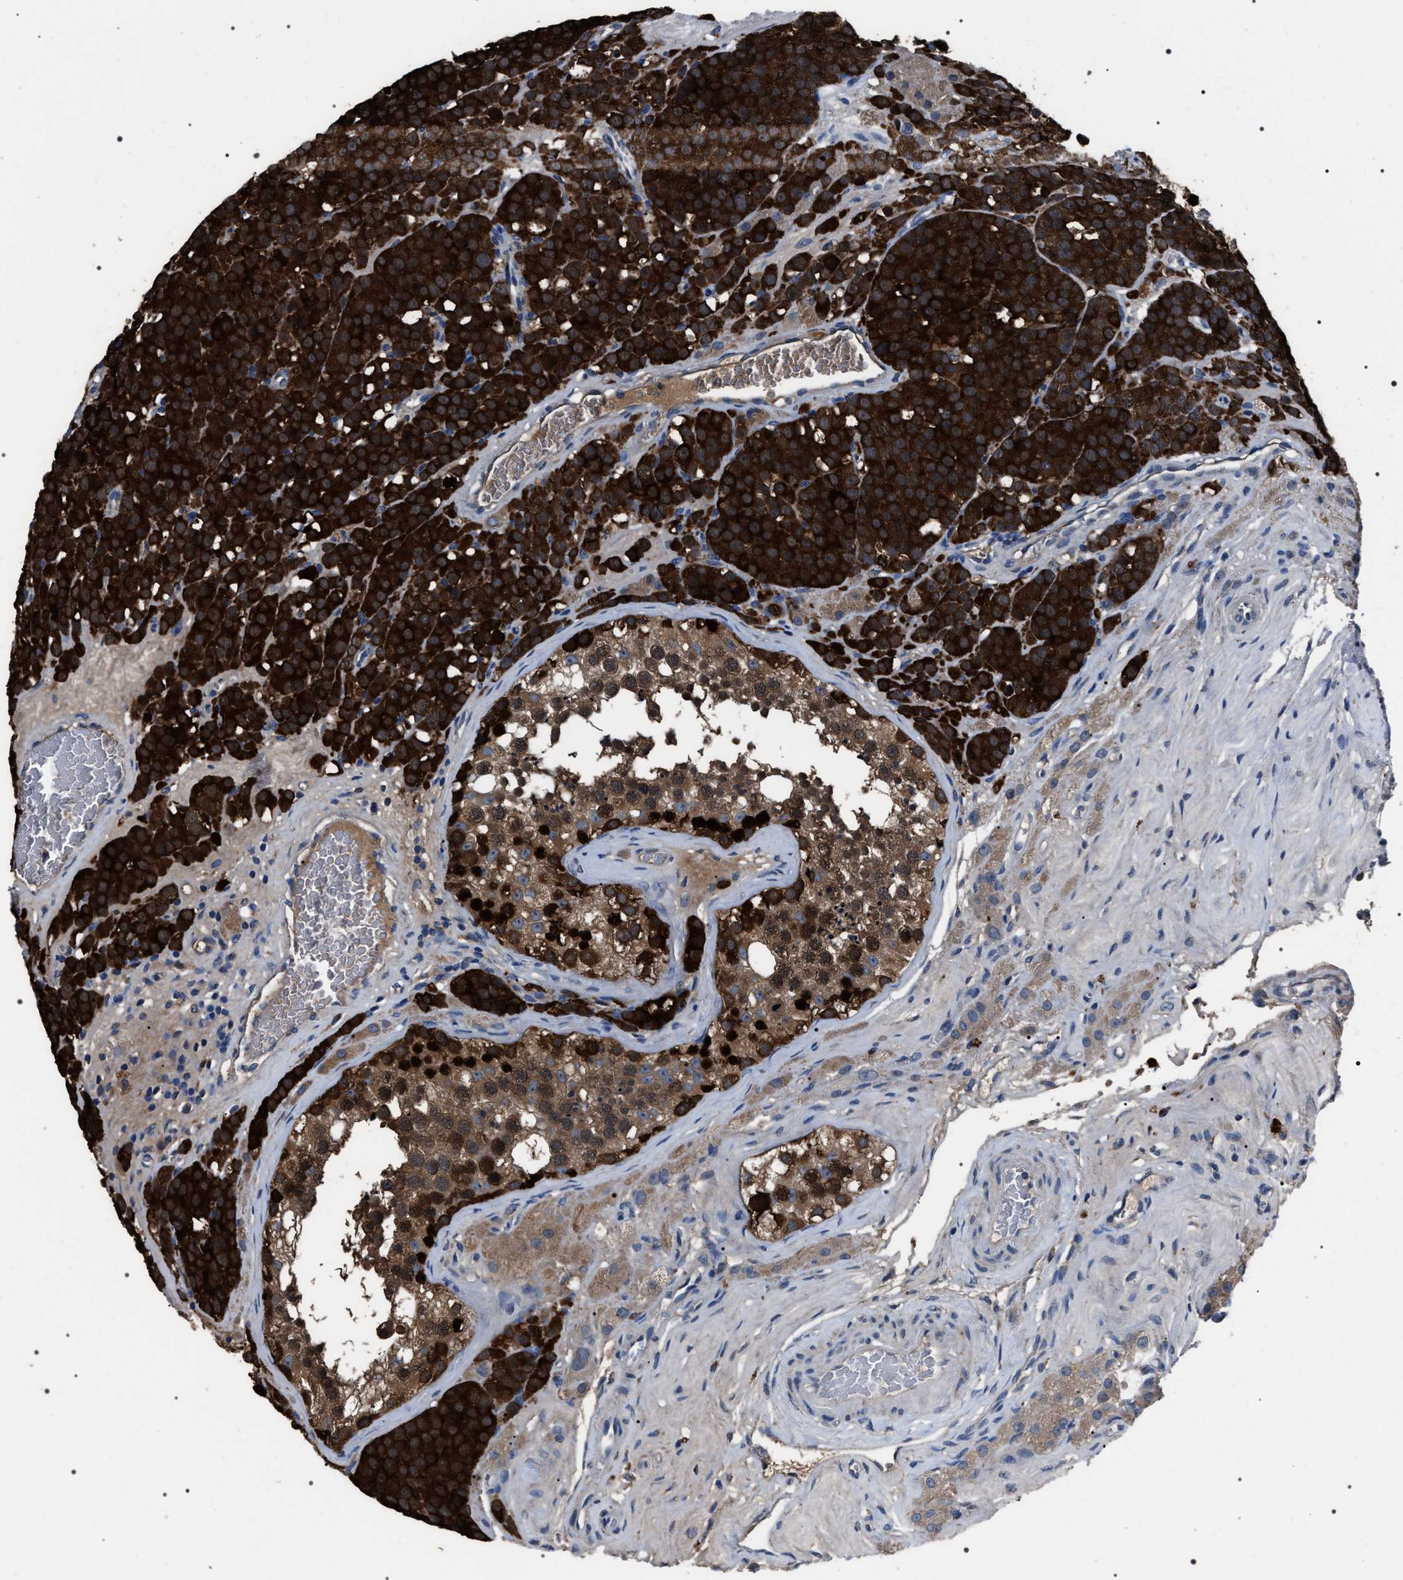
{"staining": {"intensity": "strong", "quantity": ">75%", "location": "cytoplasmic/membranous"}, "tissue": "testis cancer", "cell_type": "Tumor cells", "image_type": "cancer", "snomed": [{"axis": "morphology", "description": "Seminoma, NOS"}, {"axis": "topography", "description": "Testis"}], "caption": "A high amount of strong cytoplasmic/membranous positivity is present in about >75% of tumor cells in seminoma (testis) tissue.", "gene": "TRIM54", "patient": {"sex": "male", "age": 71}}